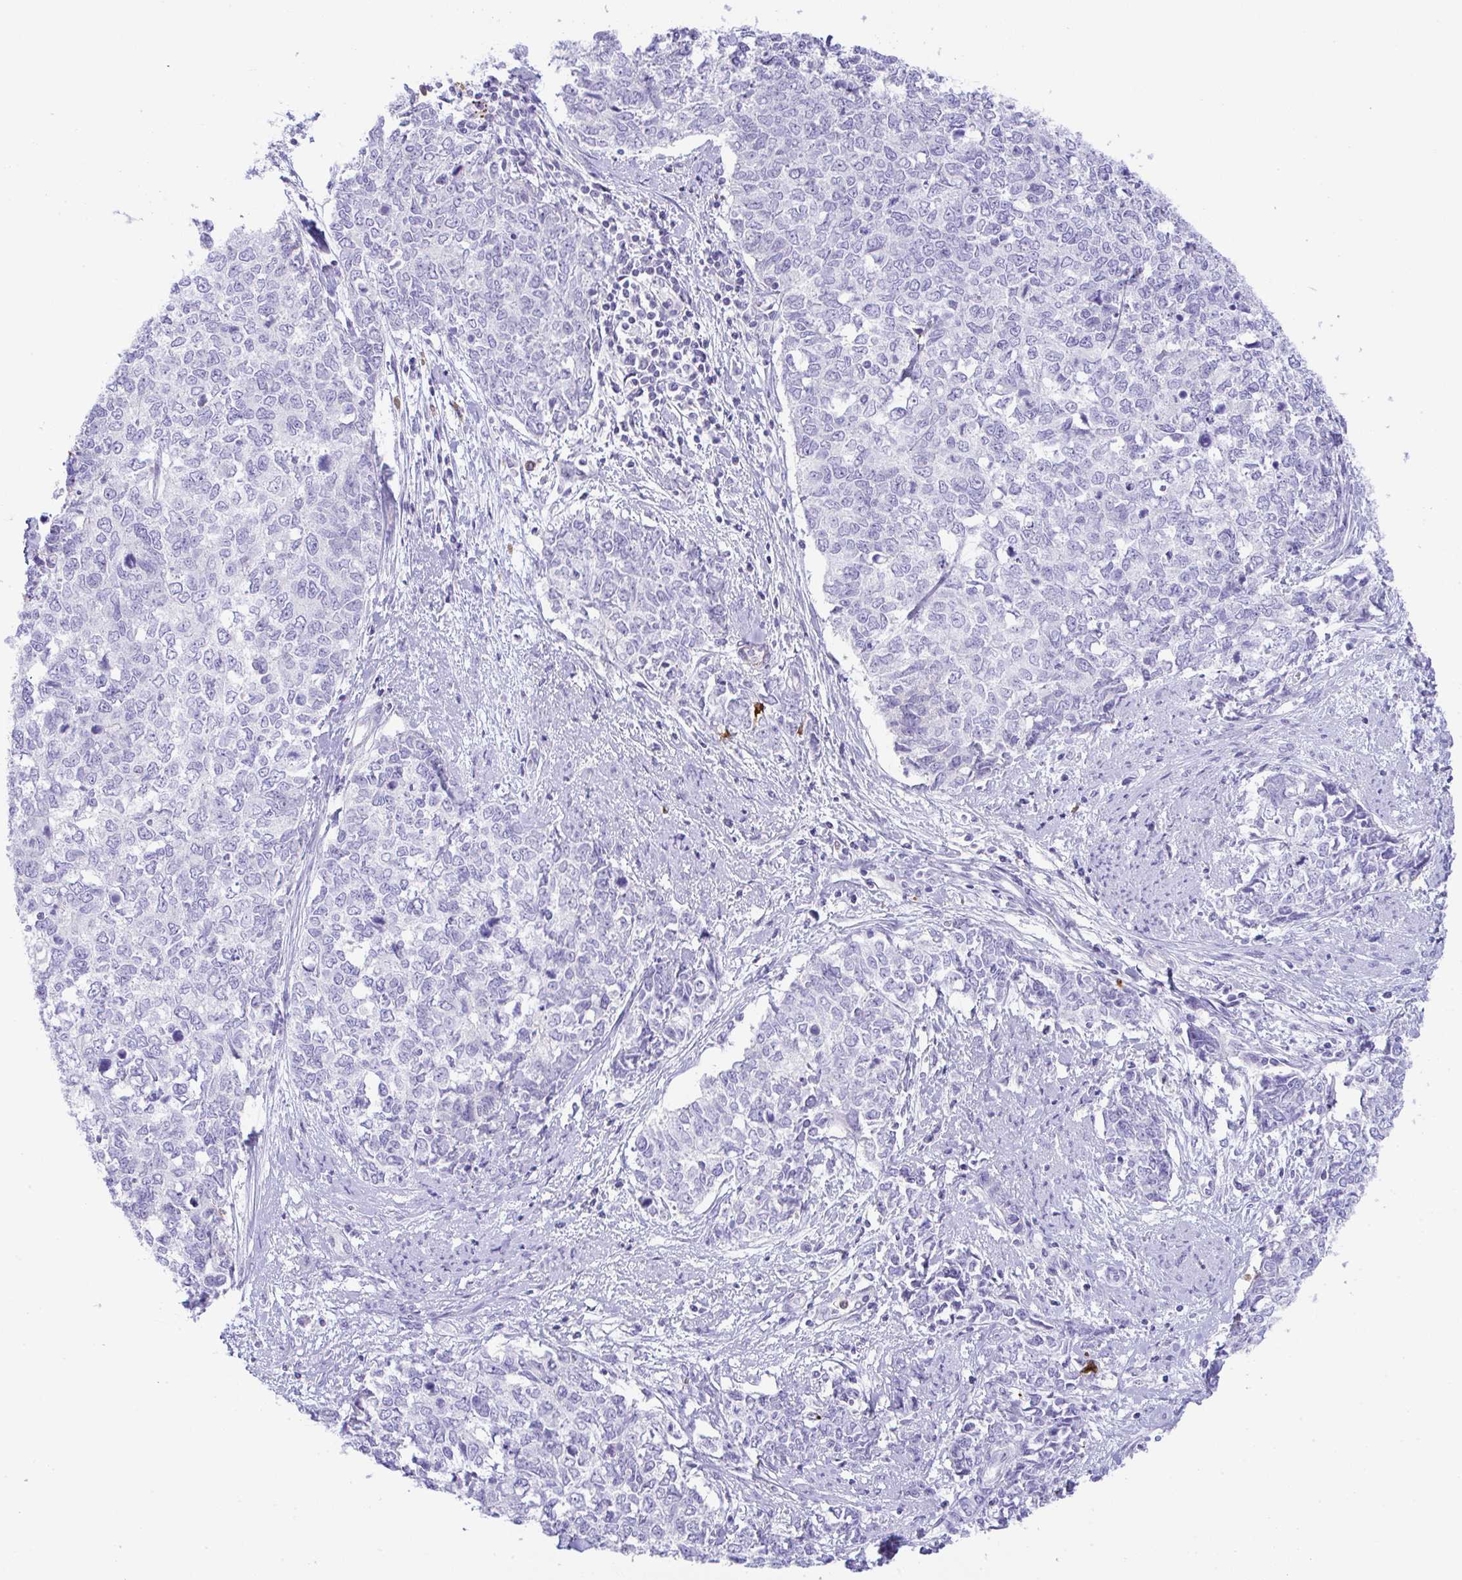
{"staining": {"intensity": "negative", "quantity": "none", "location": "none"}, "tissue": "cervical cancer", "cell_type": "Tumor cells", "image_type": "cancer", "snomed": [{"axis": "morphology", "description": "Adenocarcinoma, NOS"}, {"axis": "topography", "description": "Cervix"}], "caption": "There is no significant positivity in tumor cells of cervical cancer (adenocarcinoma).", "gene": "KMT2E", "patient": {"sex": "female", "age": 63}}